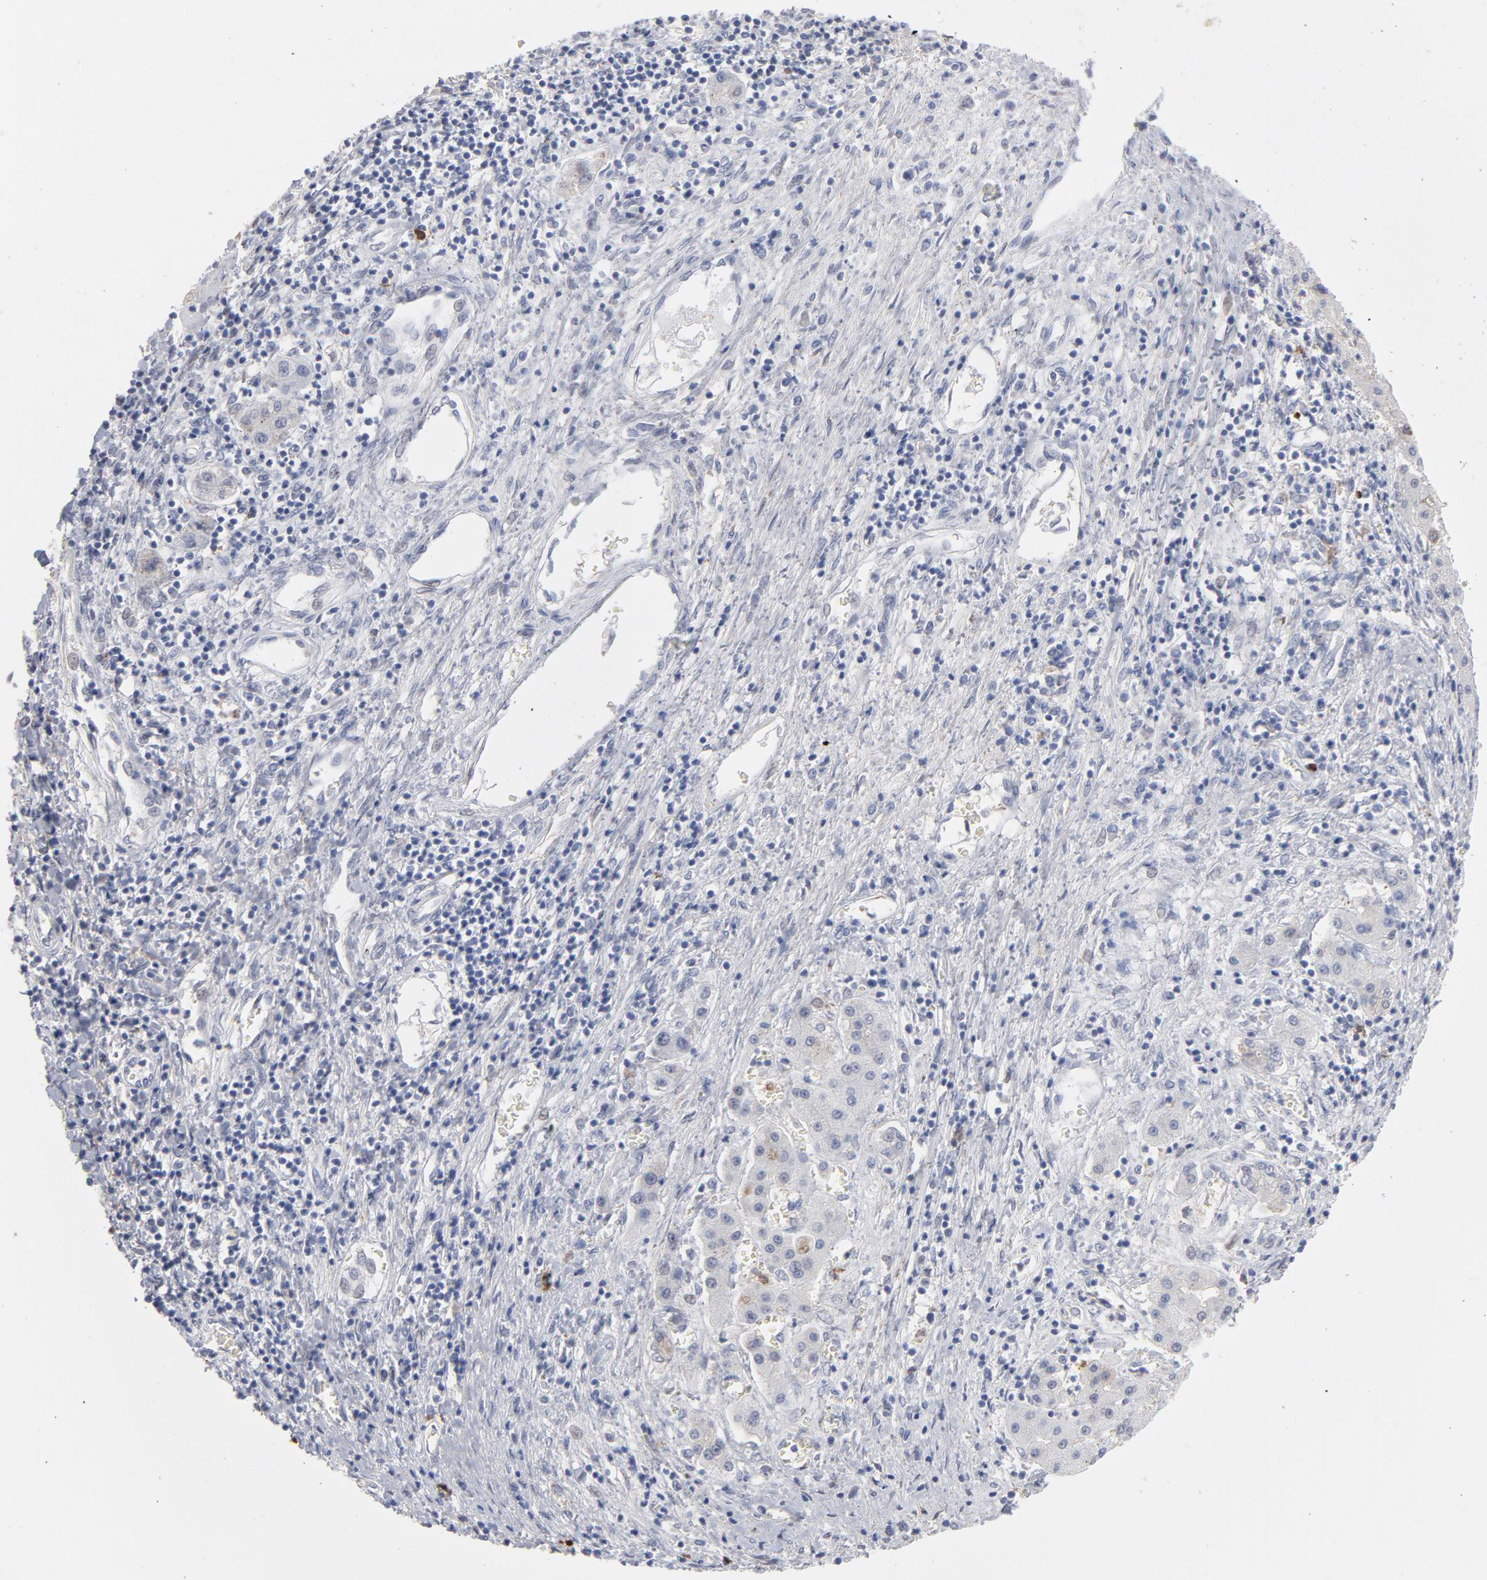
{"staining": {"intensity": "moderate", "quantity": "<25%", "location": "cytoplasmic/membranous"}, "tissue": "liver cancer", "cell_type": "Tumor cells", "image_type": "cancer", "snomed": [{"axis": "morphology", "description": "Carcinoma, Hepatocellular, NOS"}, {"axis": "topography", "description": "Liver"}], "caption": "Liver cancer (hepatocellular carcinoma) stained with DAB (3,3'-diaminobenzidine) immunohistochemistry (IHC) shows low levels of moderate cytoplasmic/membranous positivity in approximately <25% of tumor cells.", "gene": "PNMA1", "patient": {"sex": "male", "age": 24}}